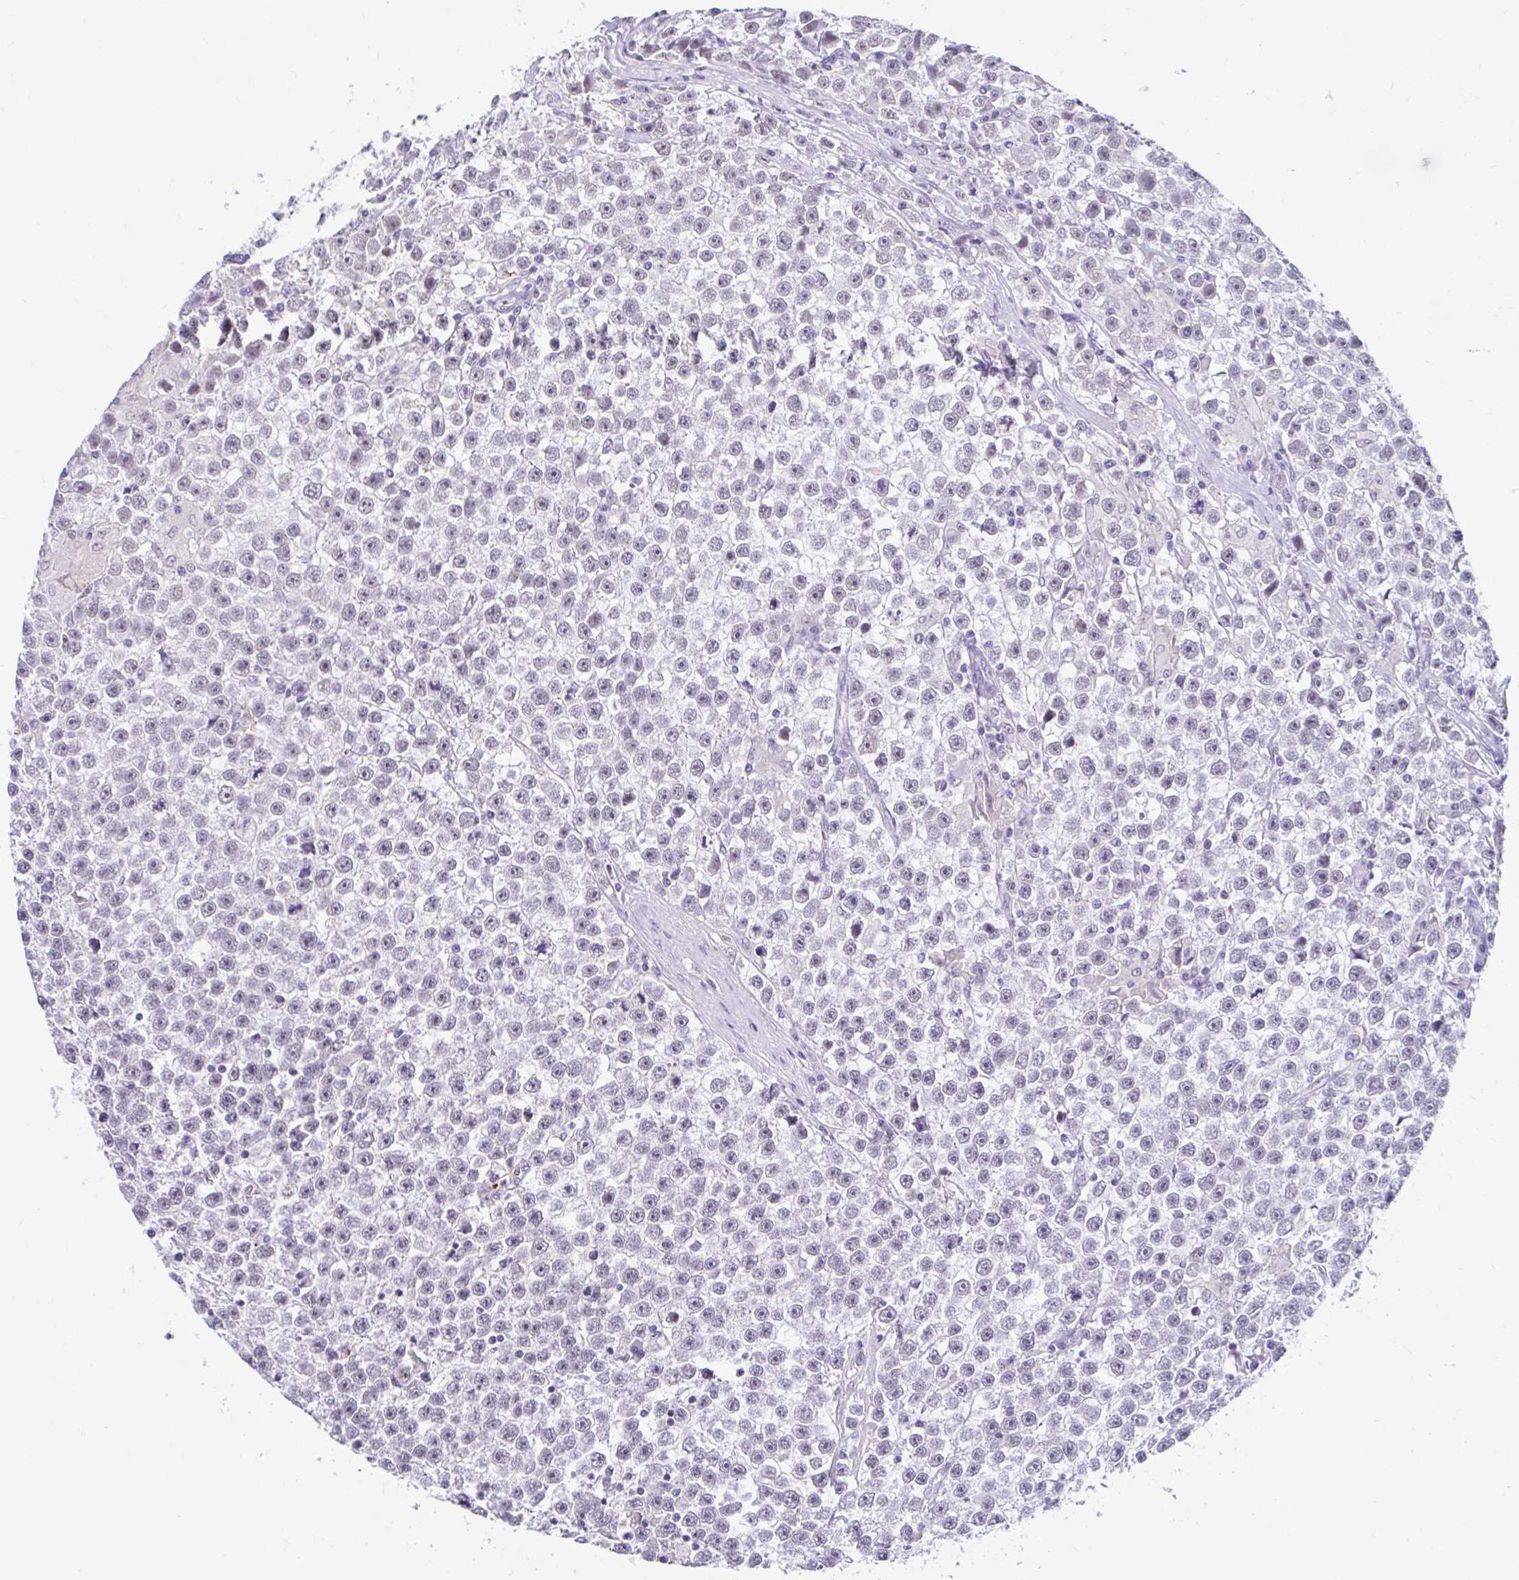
{"staining": {"intensity": "negative", "quantity": "none", "location": "none"}, "tissue": "testis cancer", "cell_type": "Tumor cells", "image_type": "cancer", "snomed": [{"axis": "morphology", "description": "Seminoma, NOS"}, {"axis": "topography", "description": "Testis"}], "caption": "The micrograph demonstrates no significant positivity in tumor cells of testis cancer (seminoma).", "gene": "DCAF17", "patient": {"sex": "male", "age": 31}}